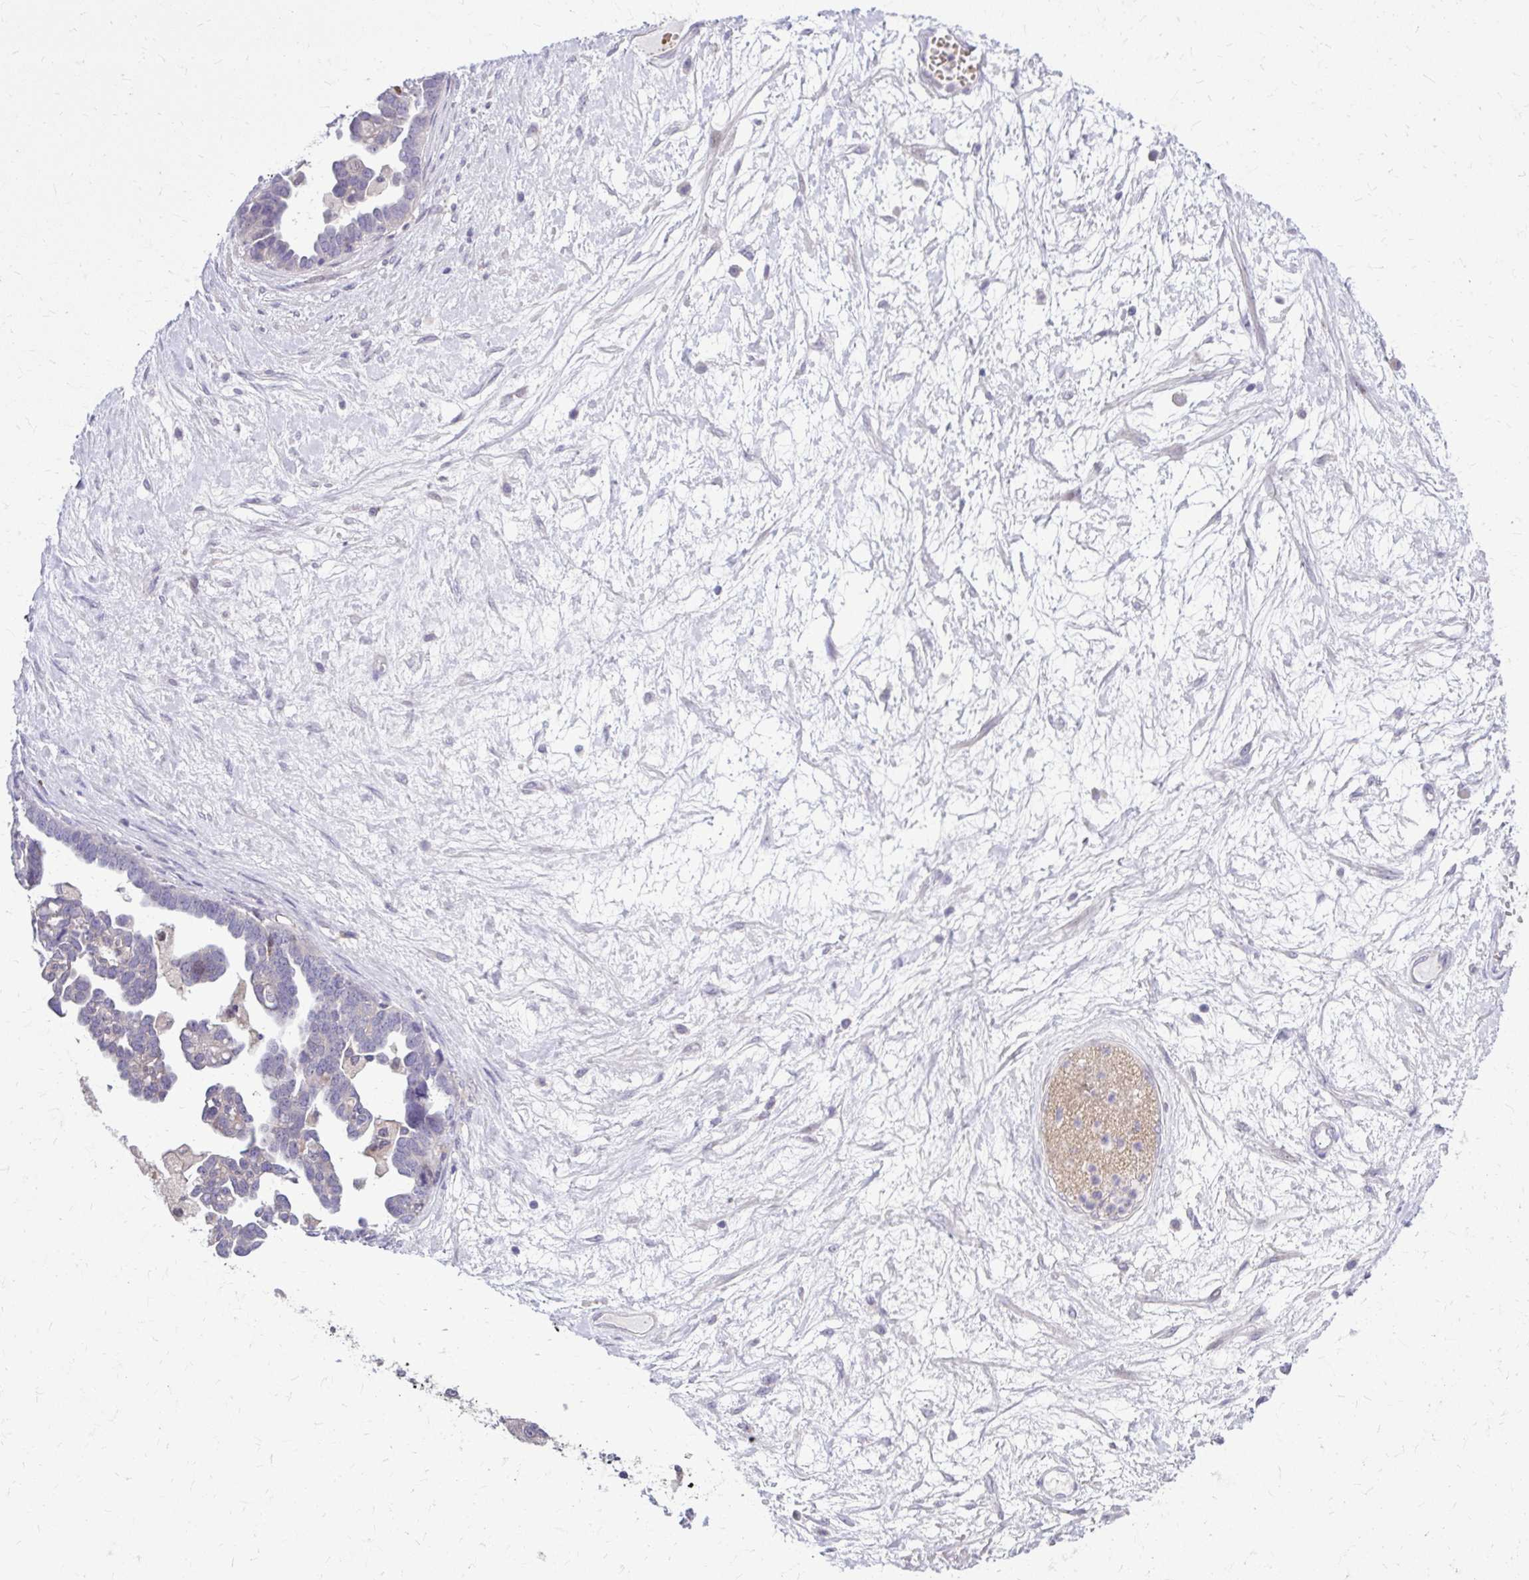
{"staining": {"intensity": "negative", "quantity": "none", "location": "none"}, "tissue": "ovarian cancer", "cell_type": "Tumor cells", "image_type": "cancer", "snomed": [{"axis": "morphology", "description": "Cystadenocarcinoma, serous, NOS"}, {"axis": "topography", "description": "Ovary"}], "caption": "An immunohistochemistry (IHC) image of ovarian cancer is shown. There is no staining in tumor cells of ovarian cancer. Nuclei are stained in blue.", "gene": "DPY19L1", "patient": {"sex": "female", "age": 54}}